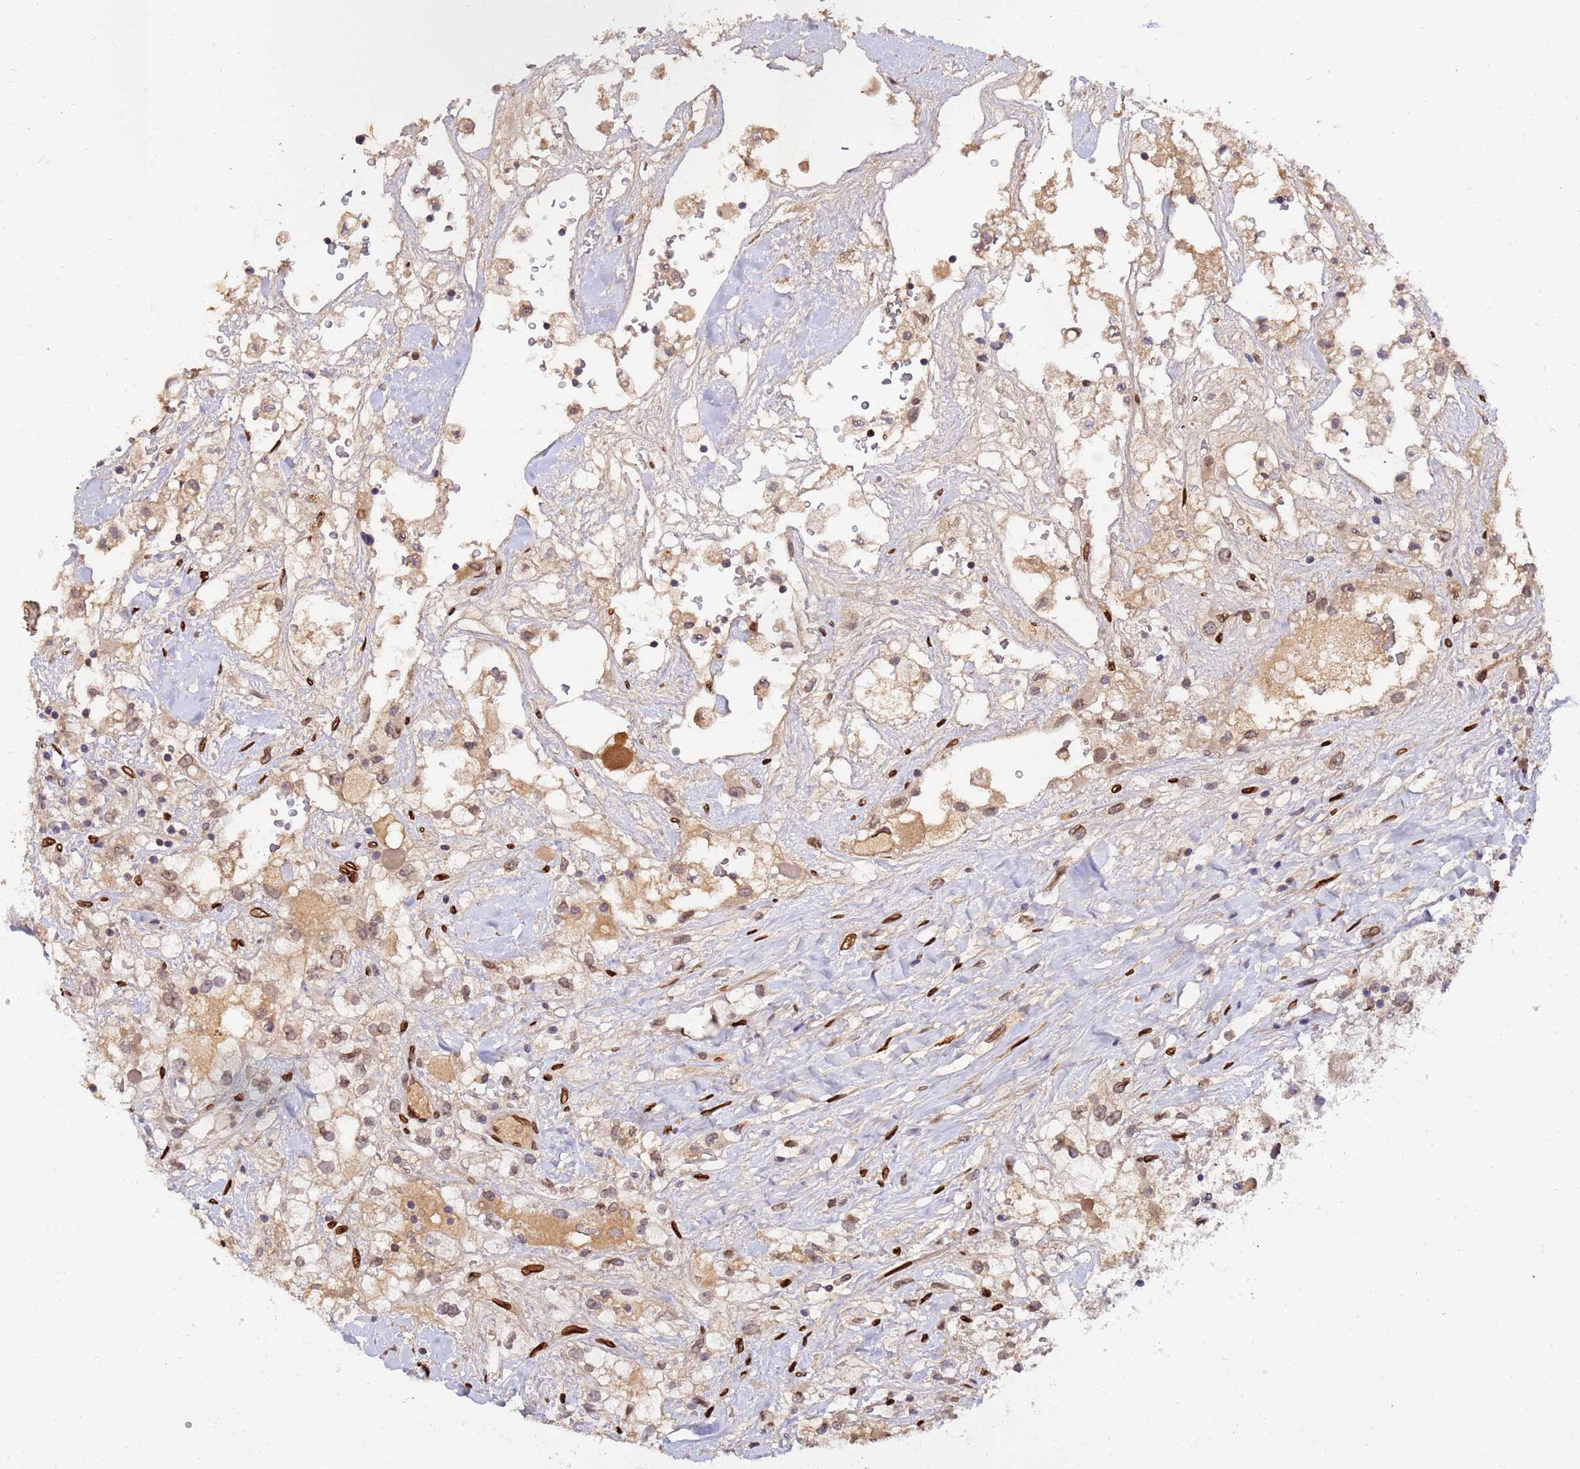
{"staining": {"intensity": "weak", "quantity": "<25%", "location": "cytoplasmic/membranous,nuclear"}, "tissue": "renal cancer", "cell_type": "Tumor cells", "image_type": "cancer", "snomed": [{"axis": "morphology", "description": "Adenocarcinoma, NOS"}, {"axis": "topography", "description": "Kidney"}], "caption": "The immunohistochemistry micrograph has no significant staining in tumor cells of adenocarcinoma (renal) tissue.", "gene": "GPR135", "patient": {"sex": "male", "age": 59}}